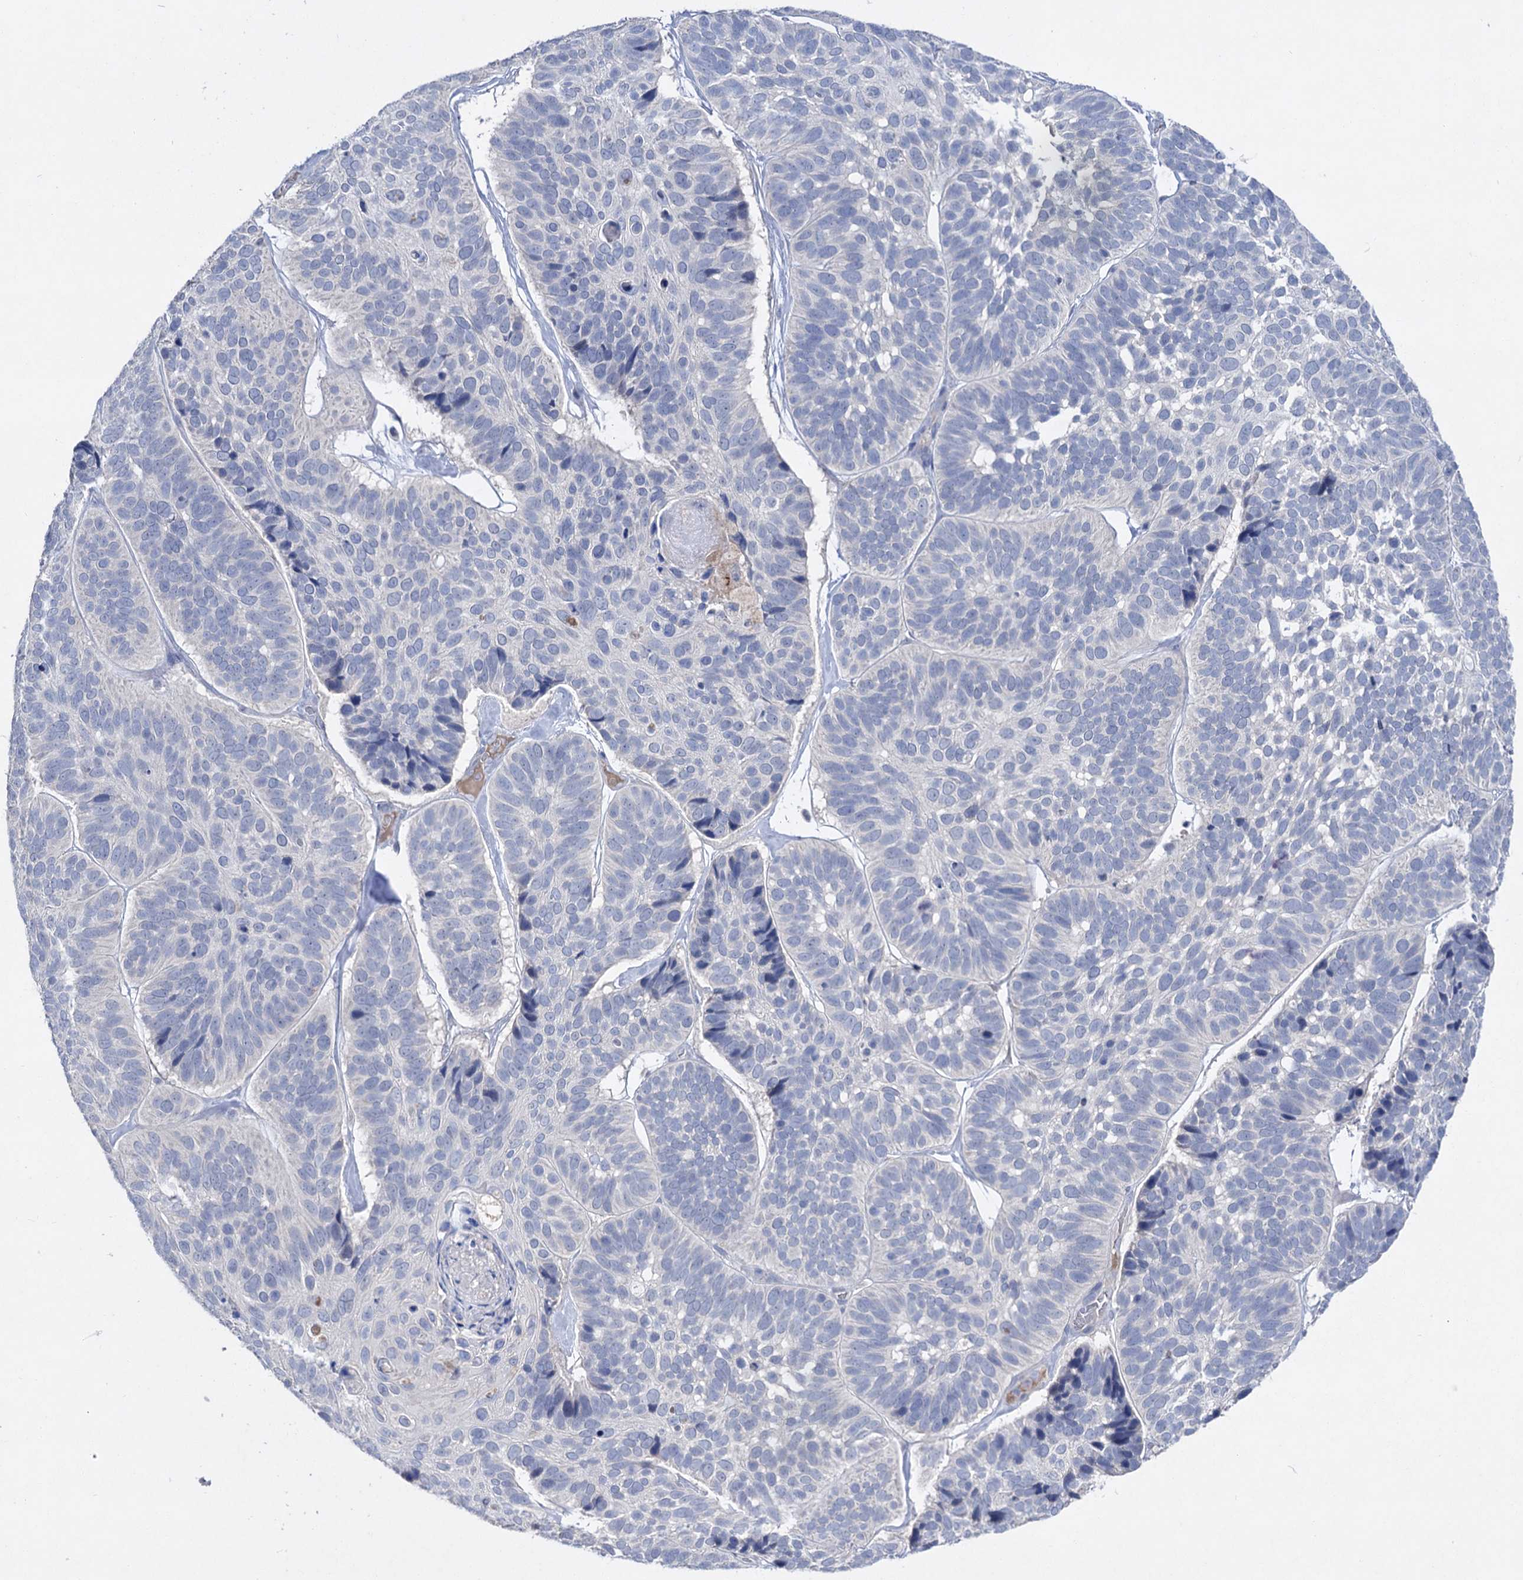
{"staining": {"intensity": "negative", "quantity": "none", "location": "none"}, "tissue": "skin cancer", "cell_type": "Tumor cells", "image_type": "cancer", "snomed": [{"axis": "morphology", "description": "Basal cell carcinoma"}, {"axis": "topography", "description": "Skin"}], "caption": "The histopathology image exhibits no significant staining in tumor cells of skin cancer. Brightfield microscopy of IHC stained with DAB (3,3'-diaminobenzidine) (brown) and hematoxylin (blue), captured at high magnification.", "gene": "ATP4A", "patient": {"sex": "male", "age": 62}}